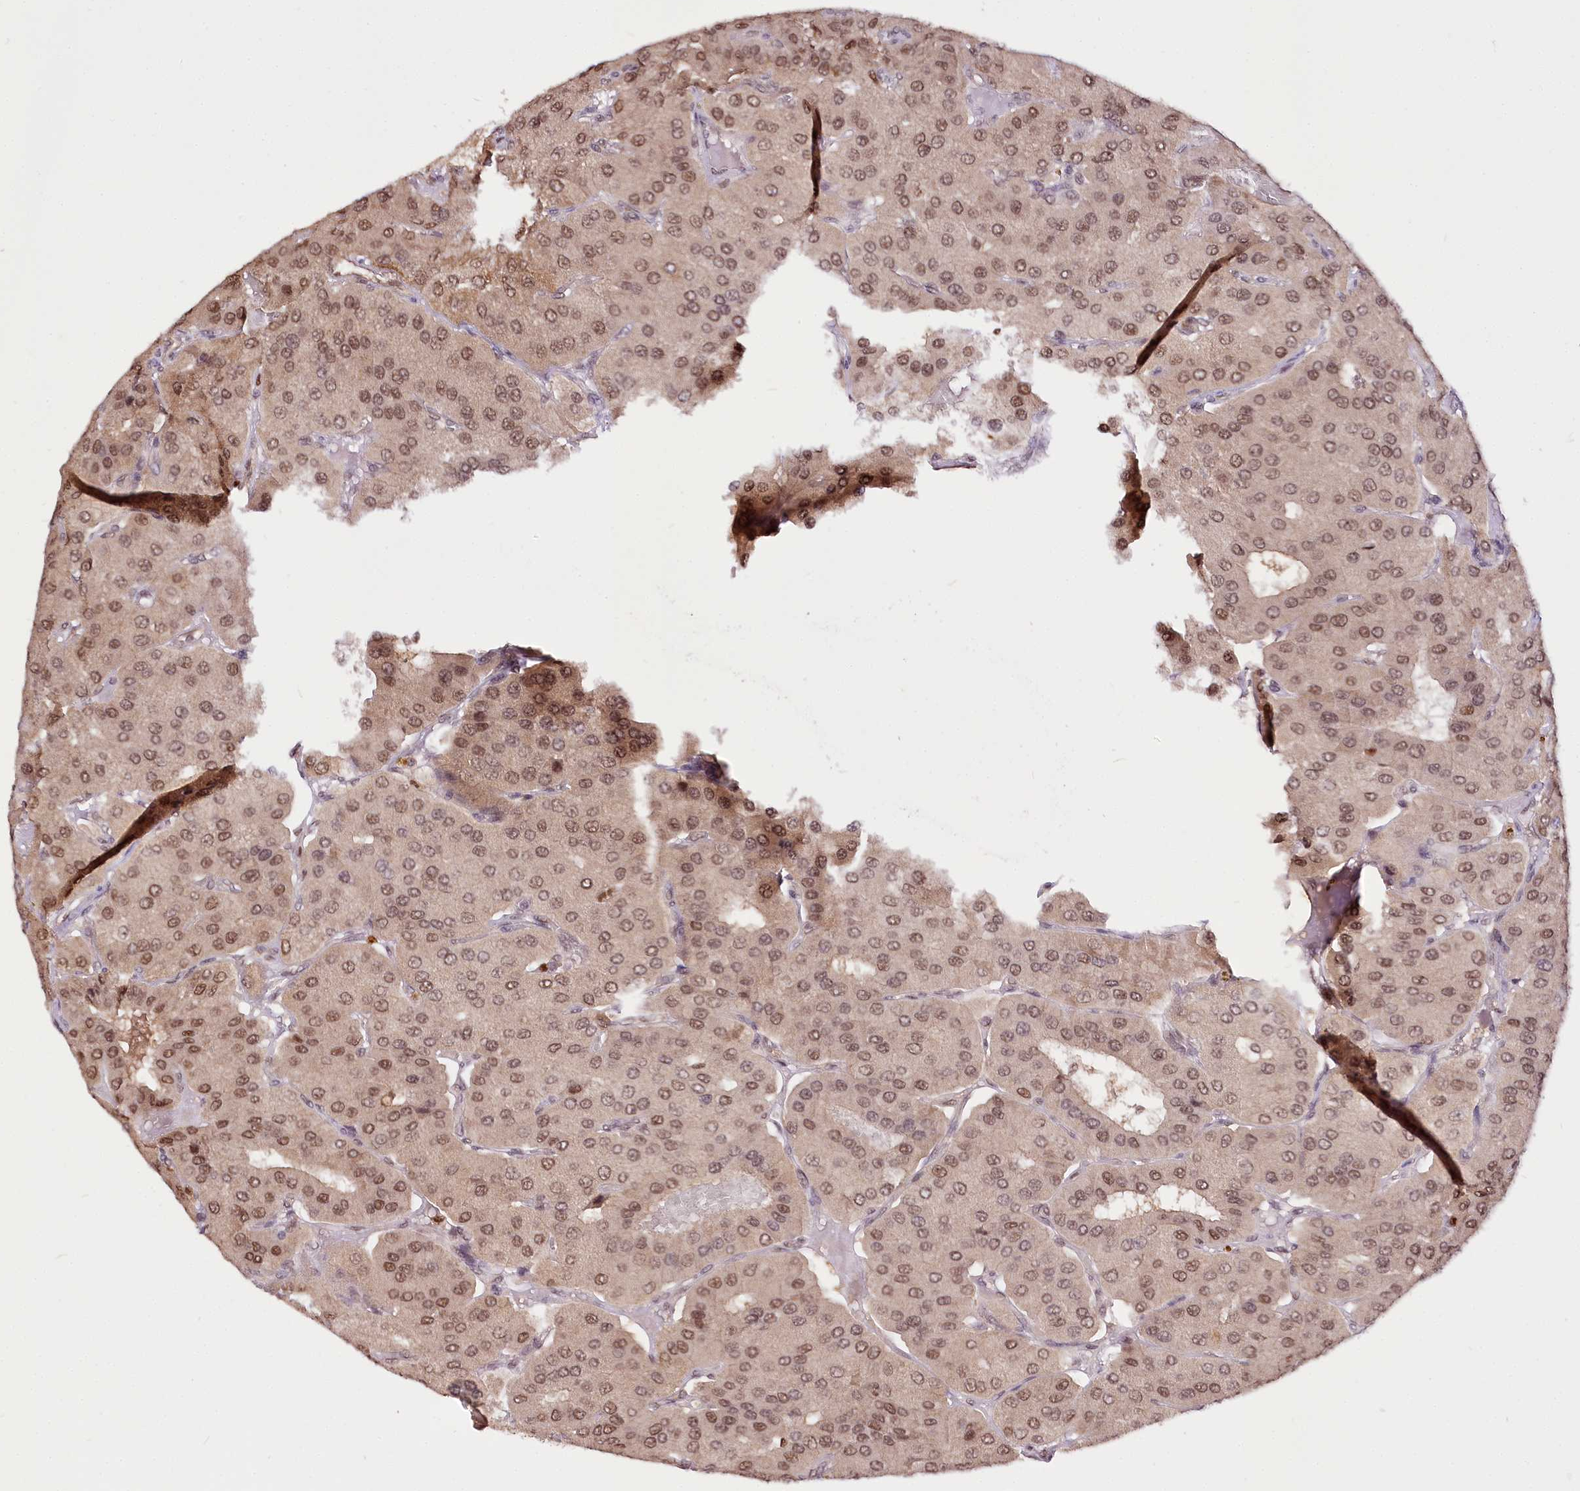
{"staining": {"intensity": "moderate", "quantity": ">75%", "location": "nuclear"}, "tissue": "parathyroid gland", "cell_type": "Glandular cells", "image_type": "normal", "snomed": [{"axis": "morphology", "description": "Normal tissue, NOS"}, {"axis": "morphology", "description": "Adenoma, NOS"}, {"axis": "topography", "description": "Parathyroid gland"}], "caption": "This is a micrograph of immunohistochemistry (IHC) staining of normal parathyroid gland, which shows moderate staining in the nuclear of glandular cells.", "gene": "GNL3L", "patient": {"sex": "female", "age": 86}}